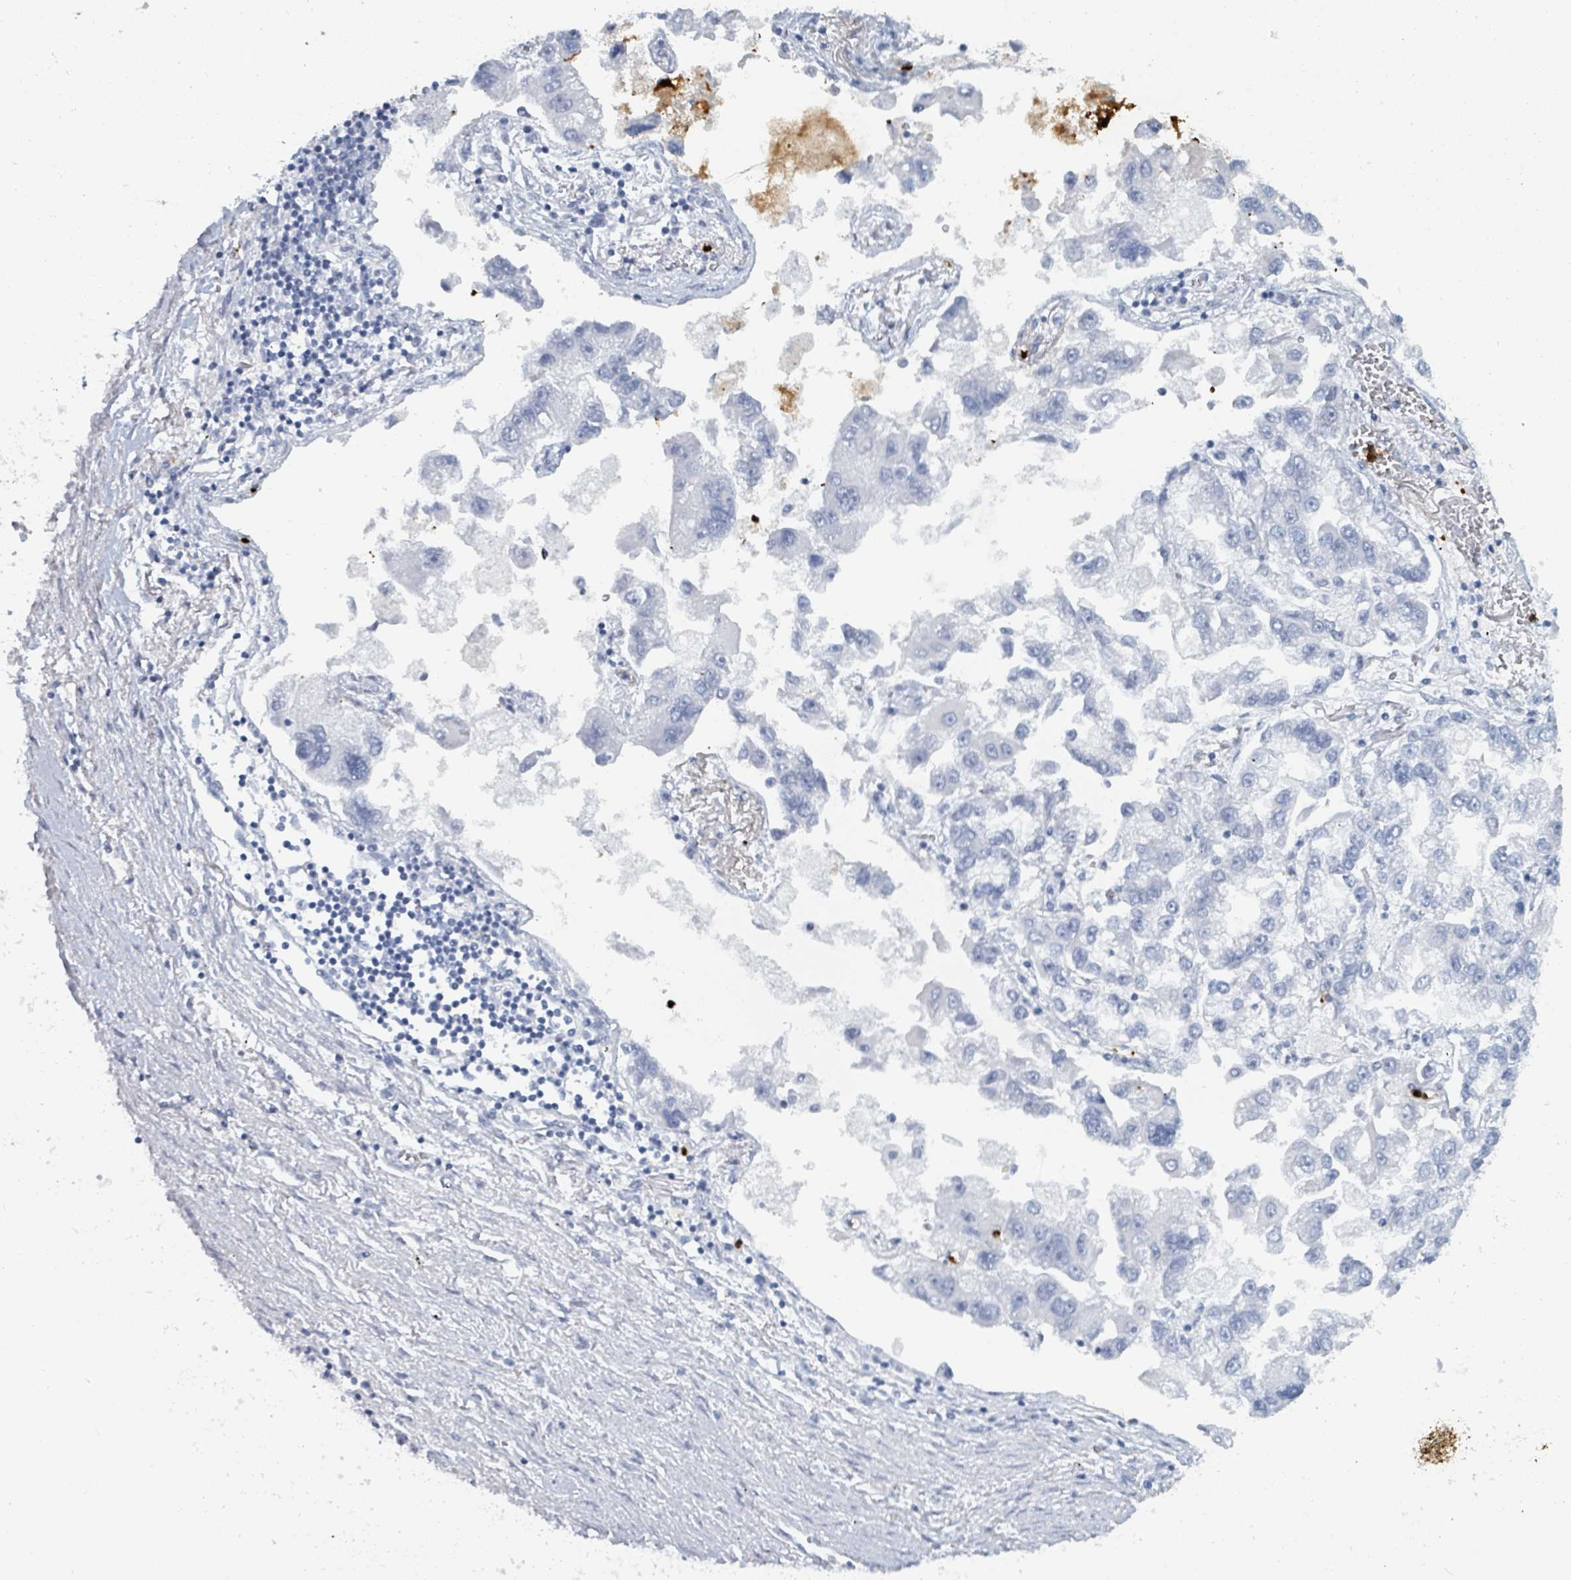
{"staining": {"intensity": "negative", "quantity": "none", "location": "none"}, "tissue": "lung cancer", "cell_type": "Tumor cells", "image_type": "cancer", "snomed": [{"axis": "morphology", "description": "Adenocarcinoma, NOS"}, {"axis": "topography", "description": "Lung"}], "caption": "Image shows no significant protein expression in tumor cells of lung adenocarcinoma. (IHC, brightfield microscopy, high magnification).", "gene": "DEFA4", "patient": {"sex": "female", "age": 54}}